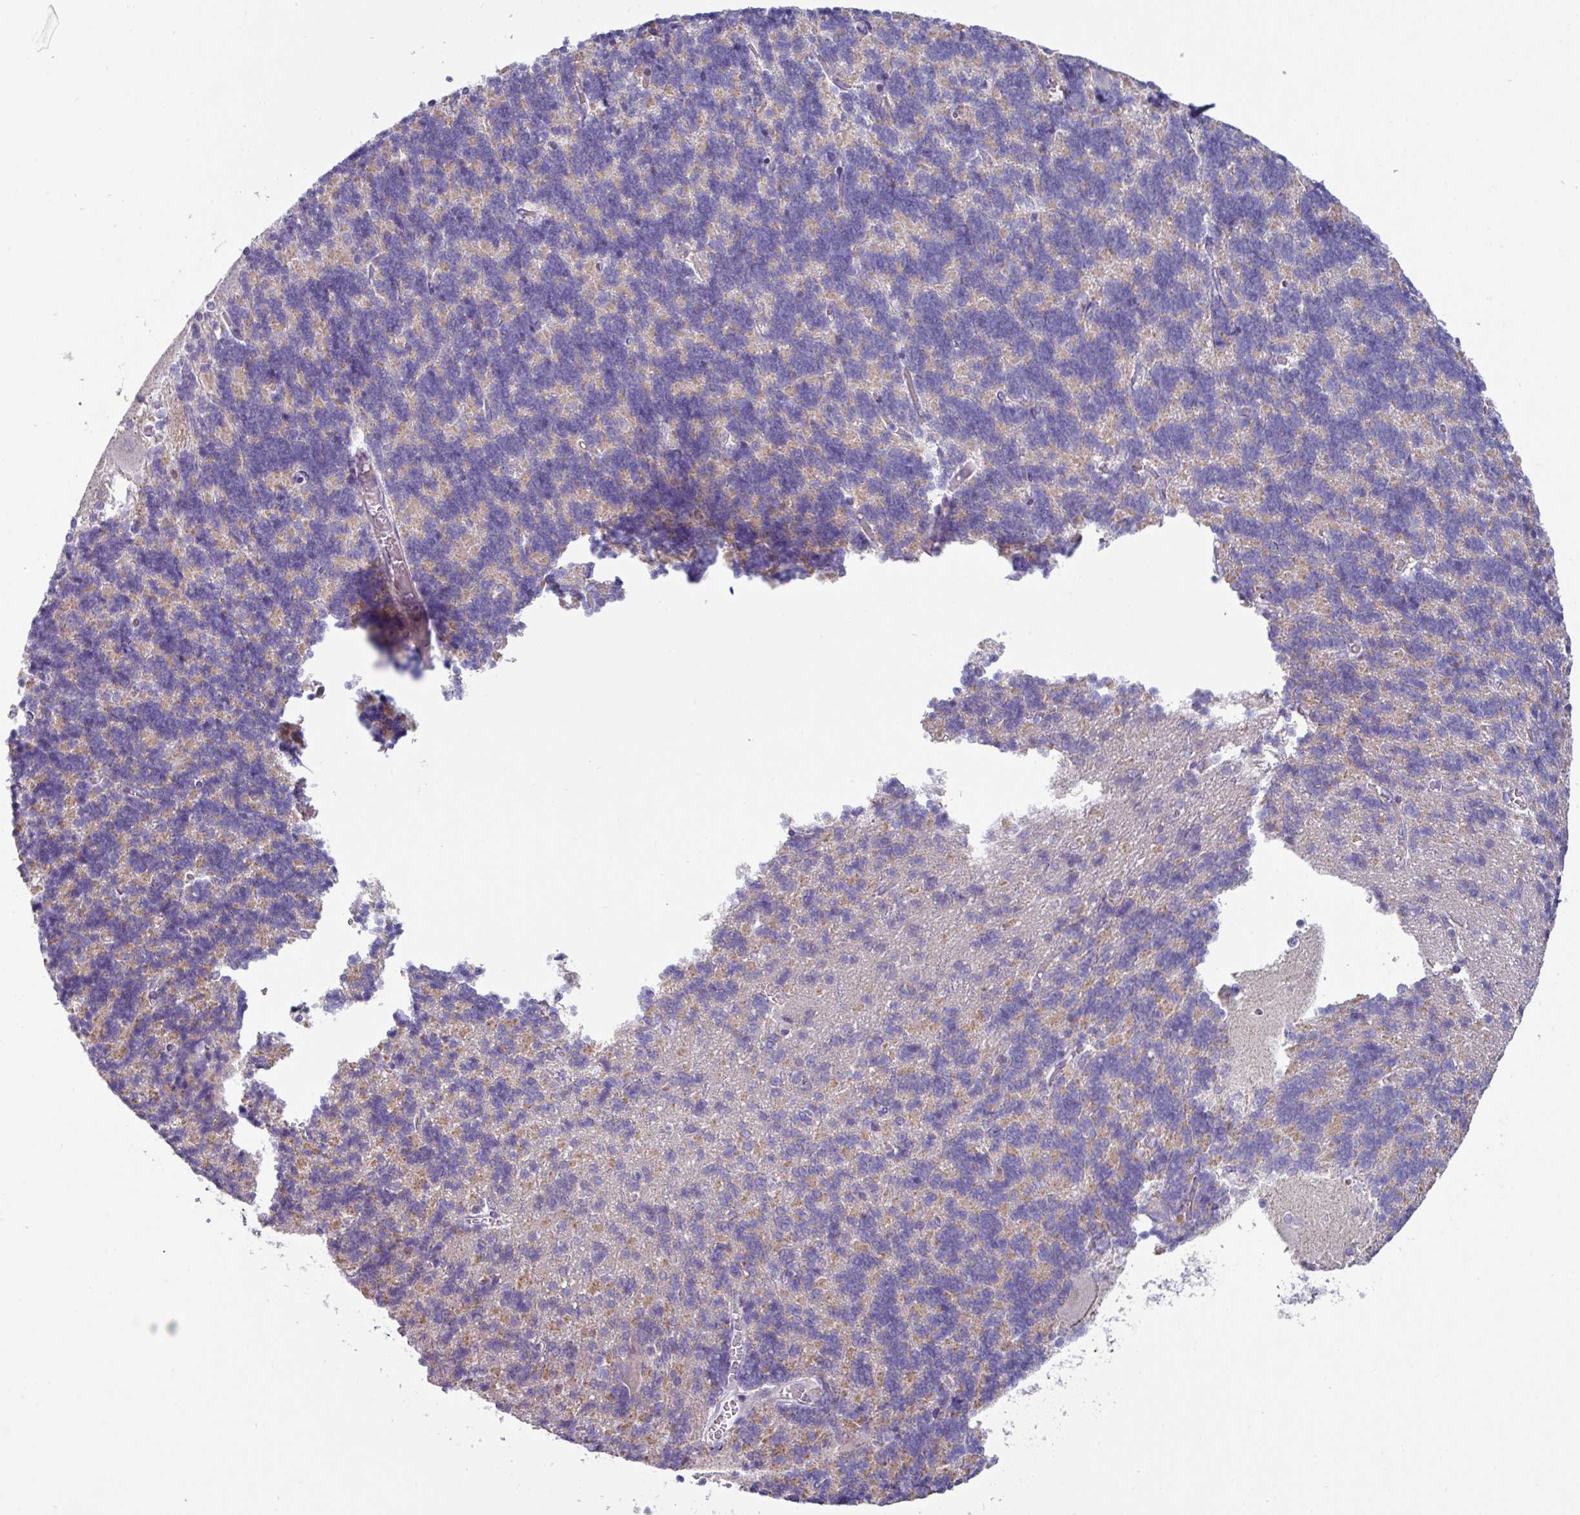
{"staining": {"intensity": "negative", "quantity": "none", "location": "none"}, "tissue": "cerebellum", "cell_type": "Cells in granular layer", "image_type": "normal", "snomed": [{"axis": "morphology", "description": "Normal tissue, NOS"}, {"axis": "topography", "description": "Cerebellum"}], "caption": "Immunohistochemical staining of normal human cerebellum demonstrates no significant expression in cells in granular layer.", "gene": "RGS16", "patient": {"sex": "male", "age": 37}}